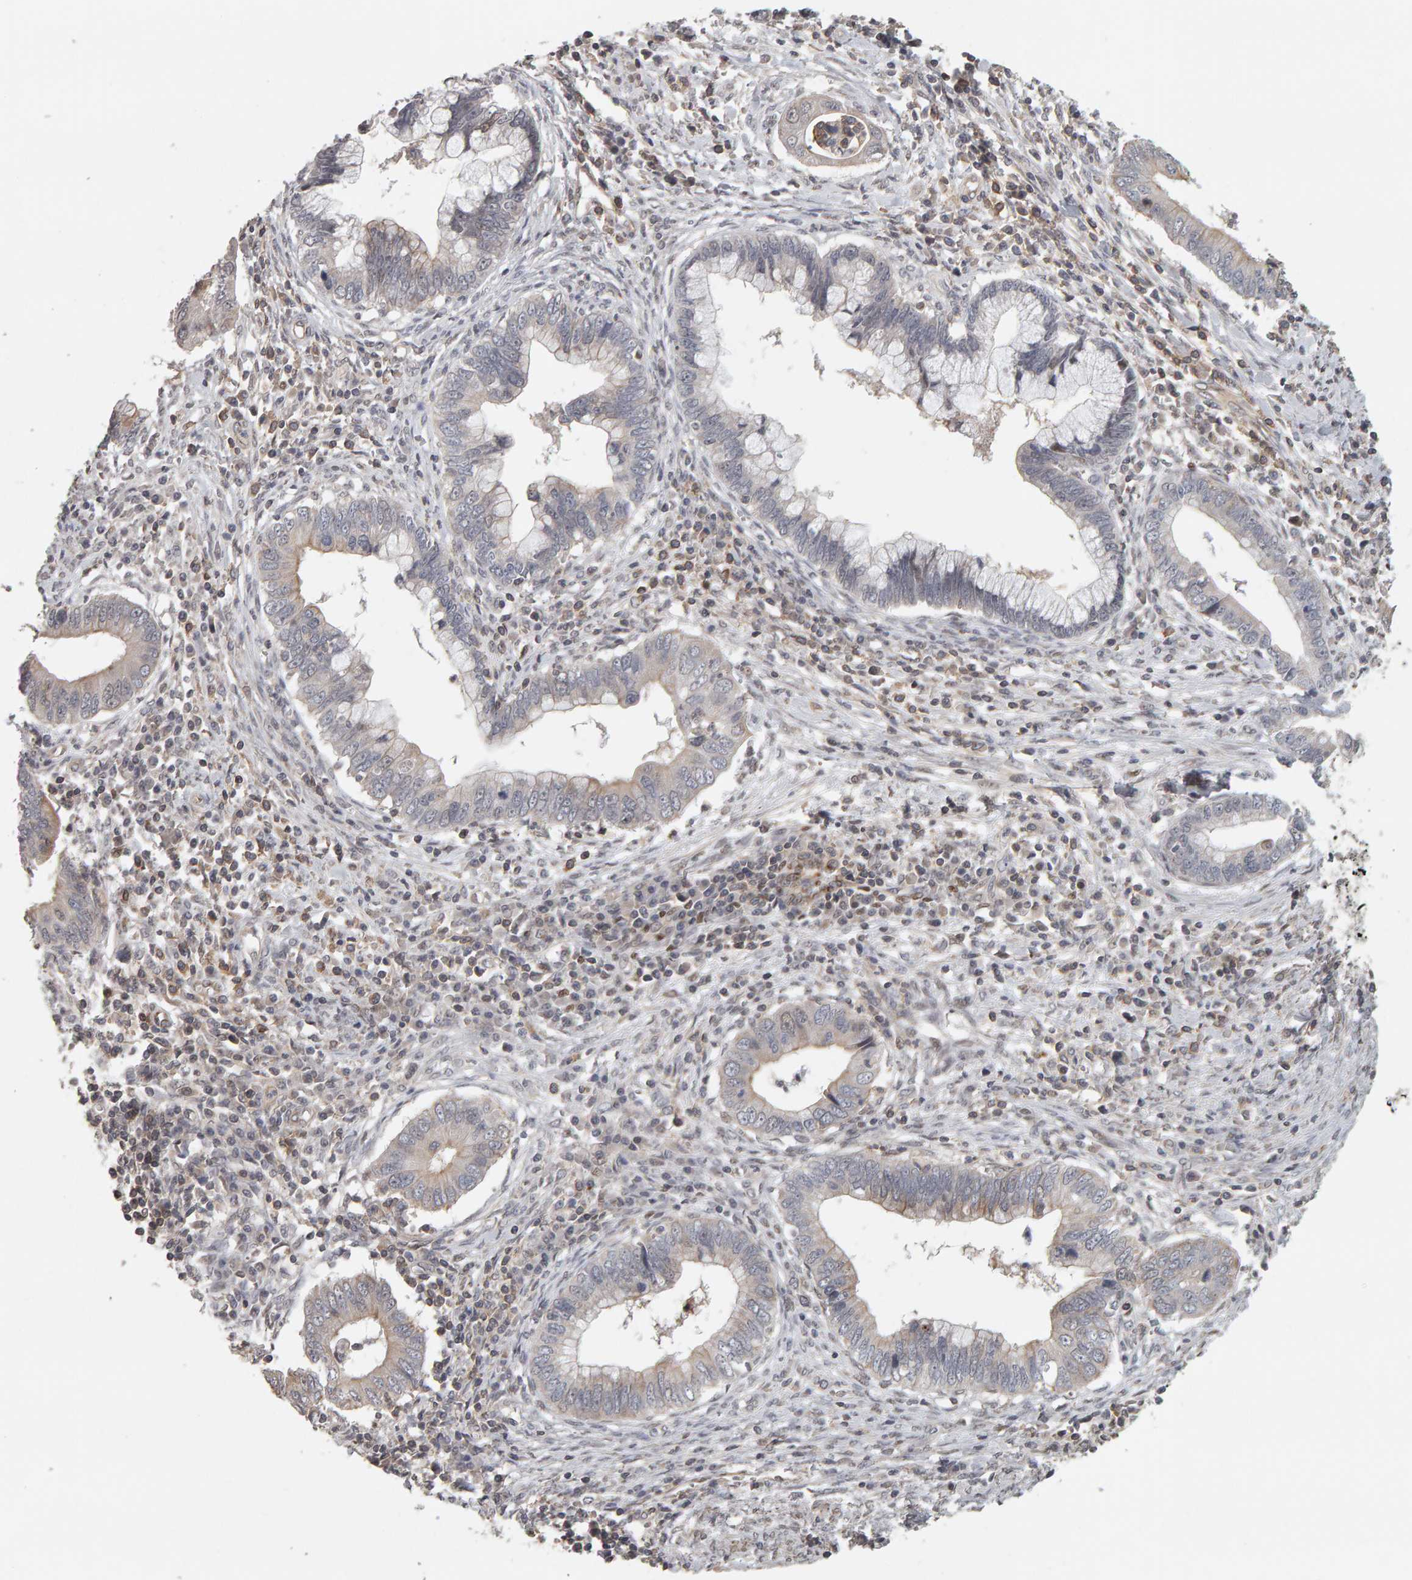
{"staining": {"intensity": "negative", "quantity": "none", "location": "none"}, "tissue": "cervical cancer", "cell_type": "Tumor cells", "image_type": "cancer", "snomed": [{"axis": "morphology", "description": "Adenocarcinoma, NOS"}, {"axis": "topography", "description": "Cervix"}], "caption": "This is an immunohistochemistry image of adenocarcinoma (cervical). There is no positivity in tumor cells.", "gene": "TEFM", "patient": {"sex": "female", "age": 44}}